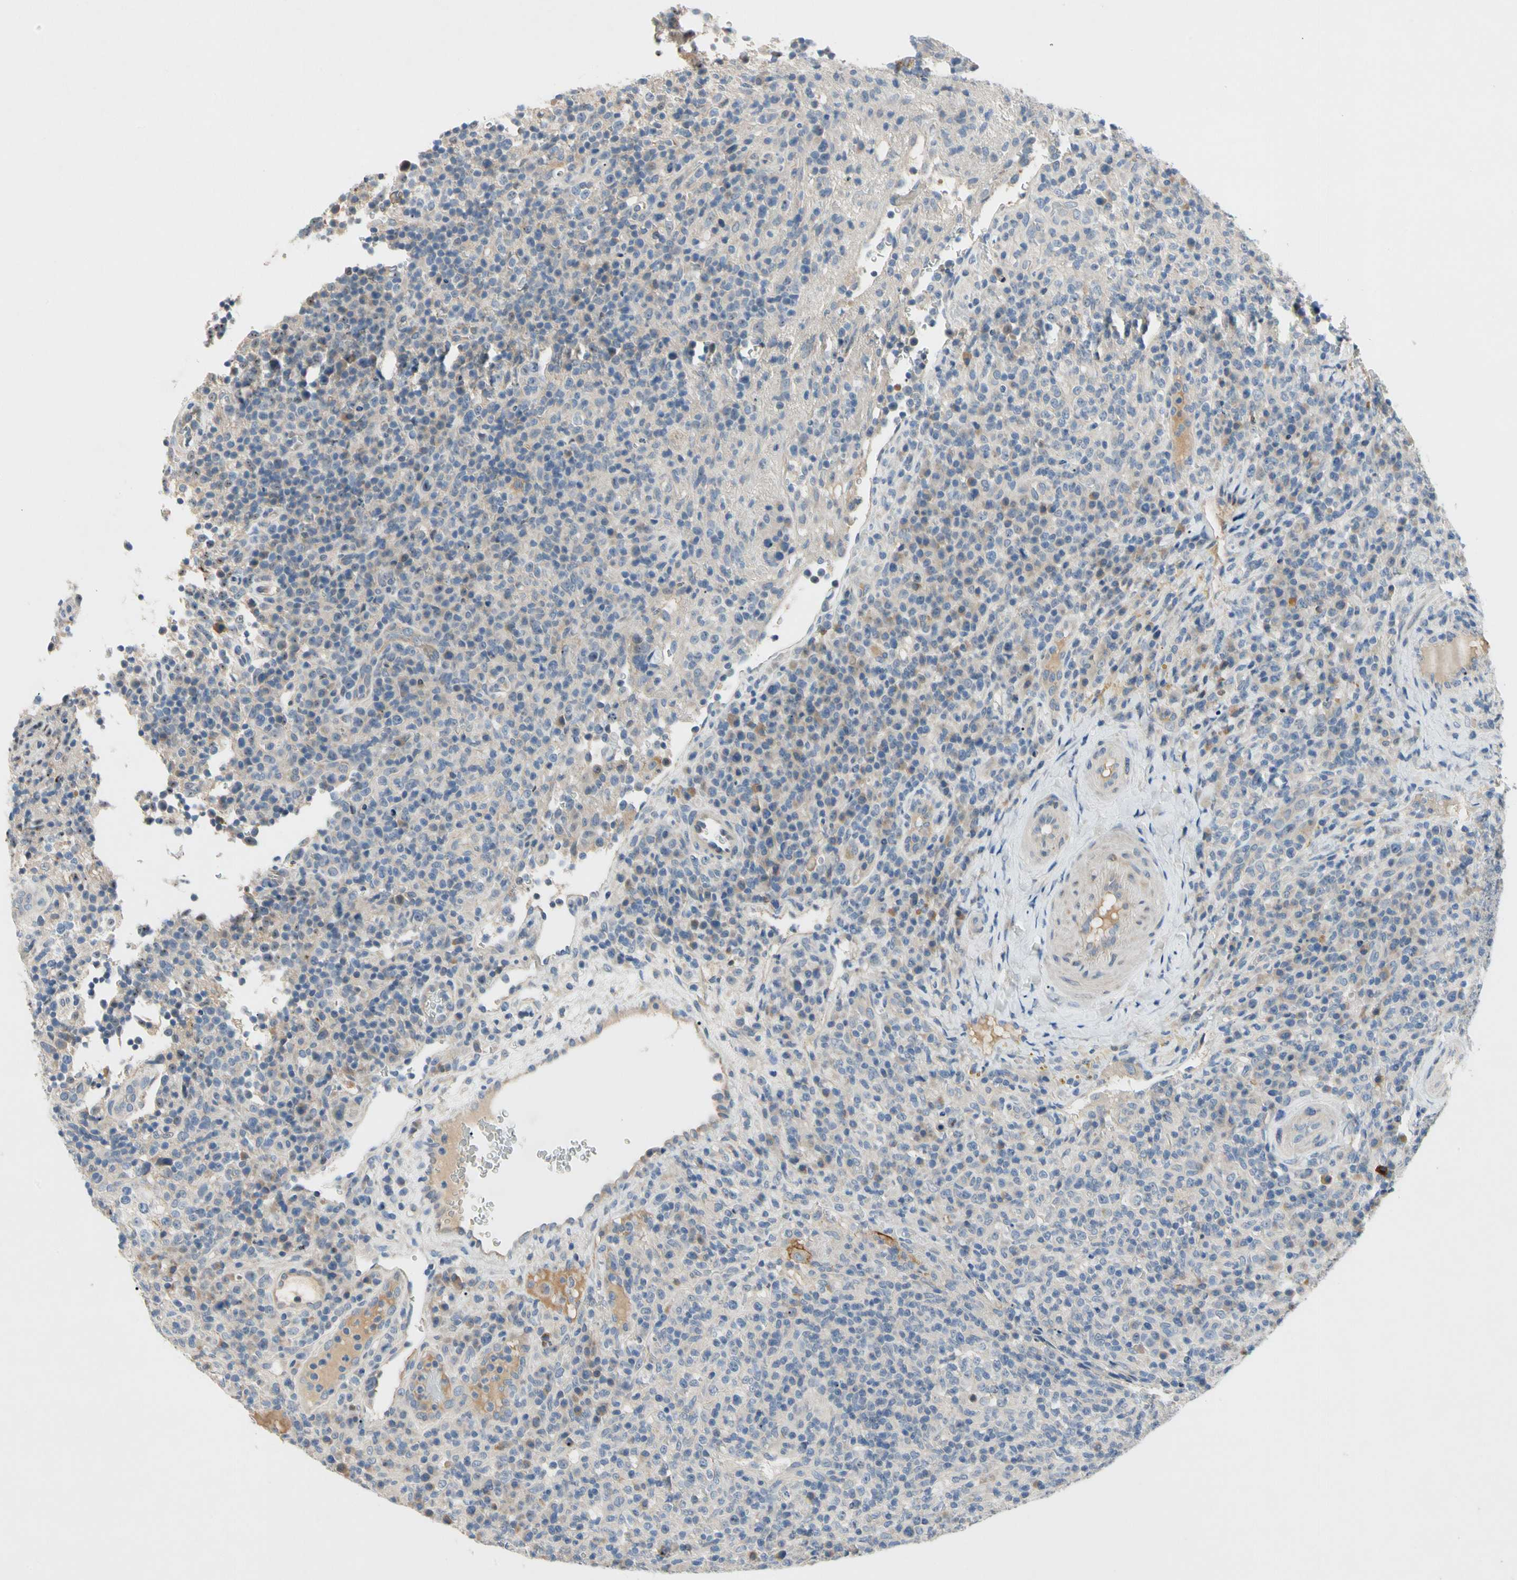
{"staining": {"intensity": "negative", "quantity": "none", "location": "none"}, "tissue": "lymphoma", "cell_type": "Tumor cells", "image_type": "cancer", "snomed": [{"axis": "morphology", "description": "Malignant lymphoma, non-Hodgkin's type, High grade"}, {"axis": "topography", "description": "Lymph node"}], "caption": "High-grade malignant lymphoma, non-Hodgkin's type stained for a protein using immunohistochemistry (IHC) demonstrates no staining tumor cells.", "gene": "GAS6", "patient": {"sex": "female", "age": 76}}